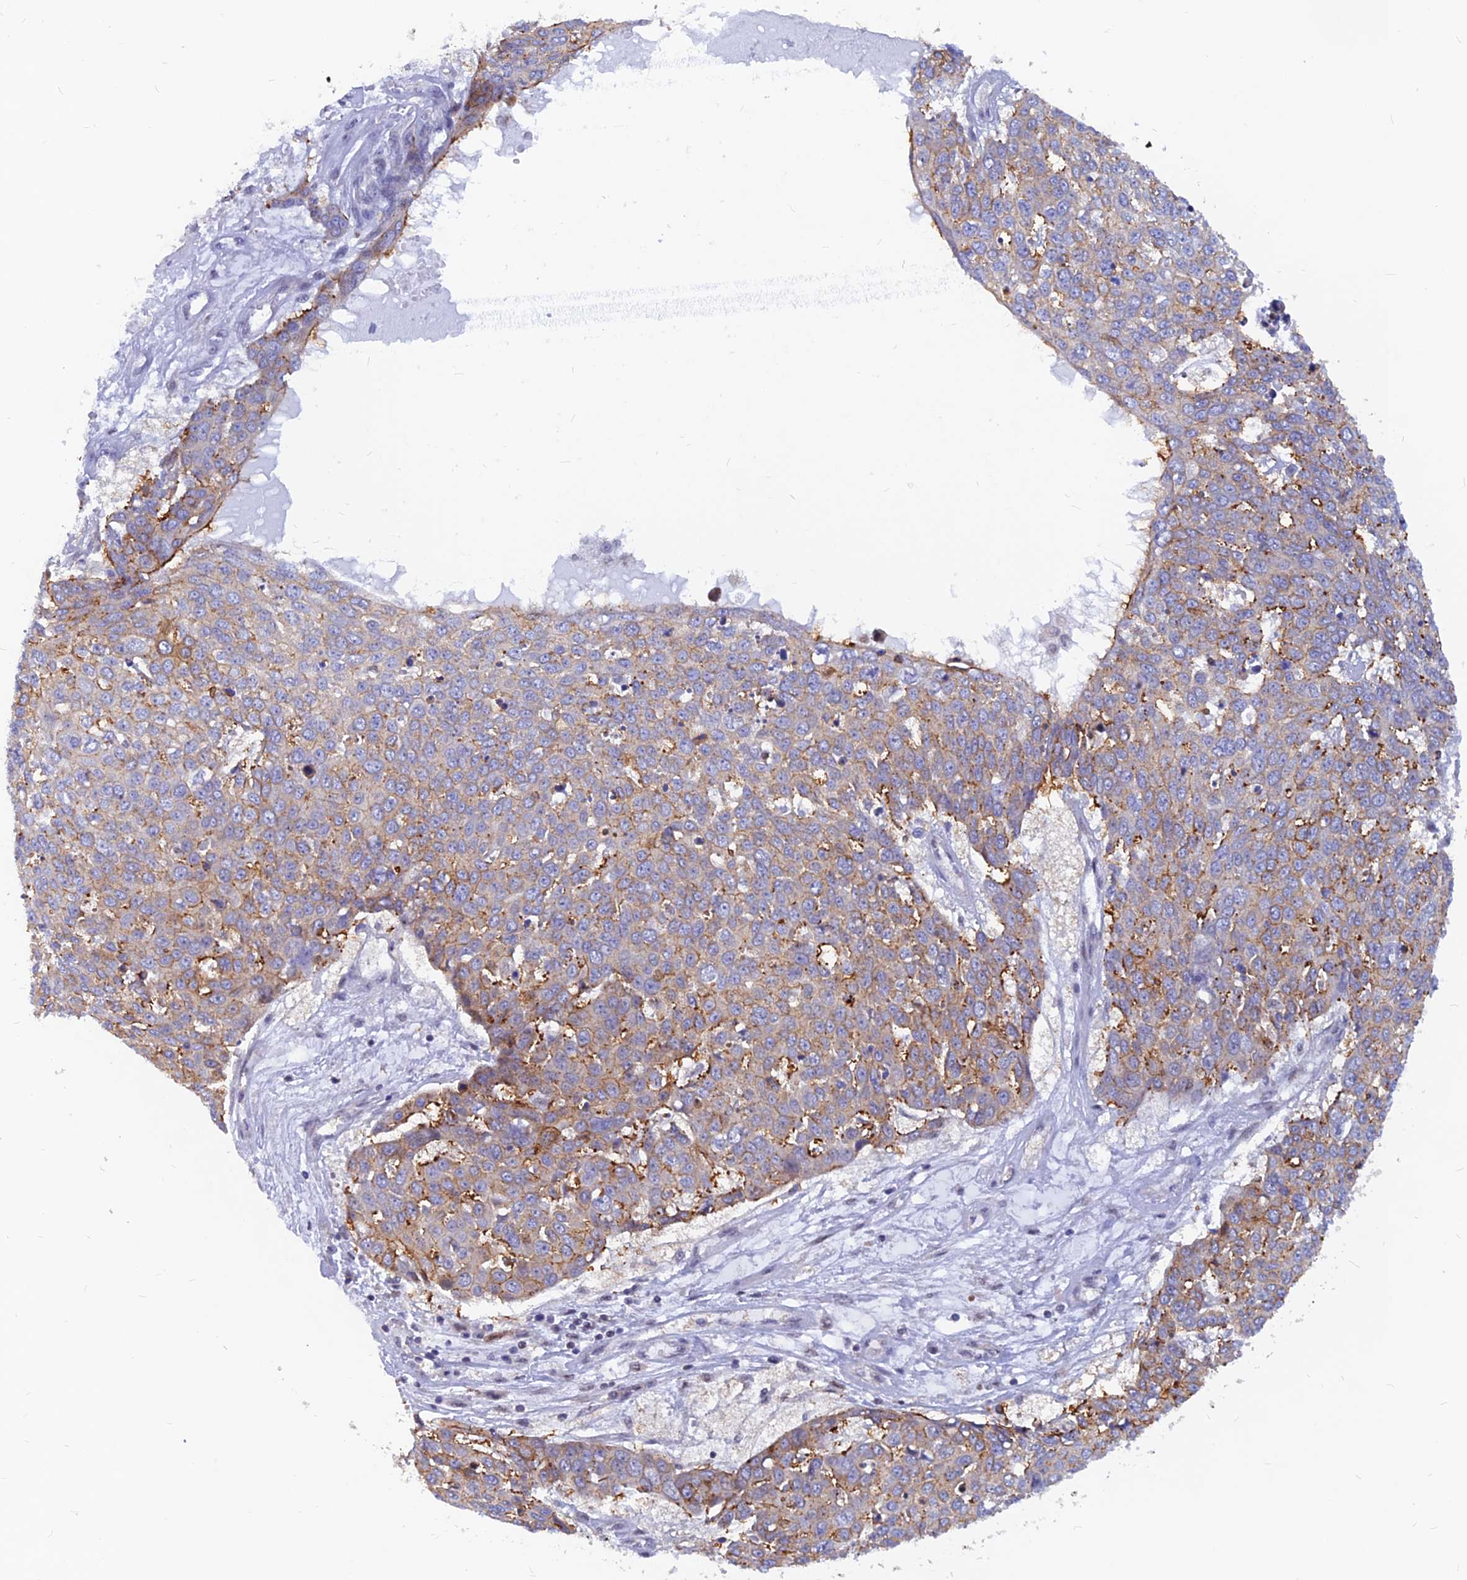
{"staining": {"intensity": "moderate", "quantity": "<25%", "location": "cytoplasmic/membranous"}, "tissue": "skin cancer", "cell_type": "Tumor cells", "image_type": "cancer", "snomed": [{"axis": "morphology", "description": "Squamous cell carcinoma, NOS"}, {"axis": "topography", "description": "Skin"}], "caption": "Moderate cytoplasmic/membranous protein expression is present in about <25% of tumor cells in skin cancer.", "gene": "DNAJC16", "patient": {"sex": "male", "age": 71}}